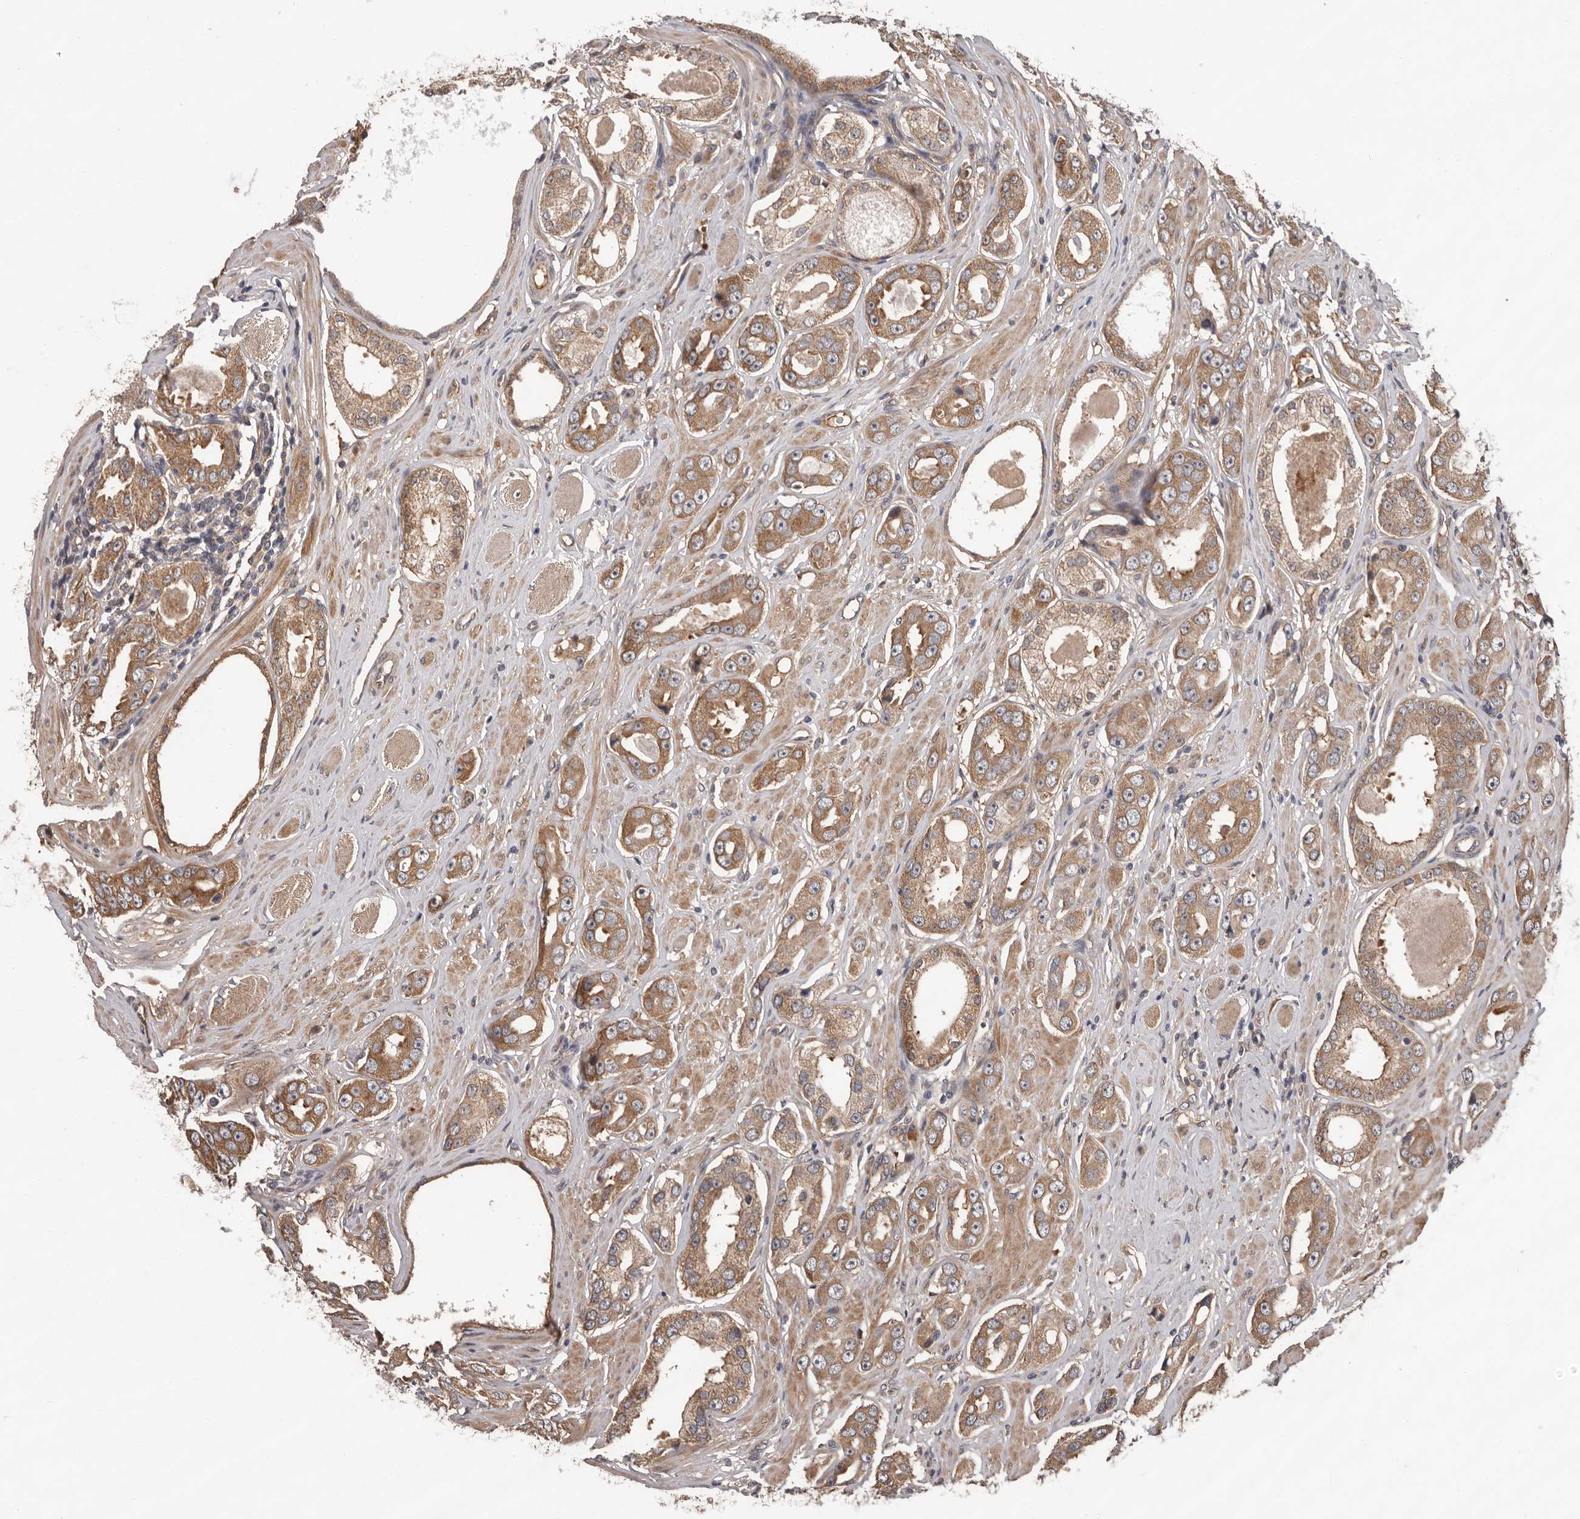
{"staining": {"intensity": "moderate", "quantity": ">75%", "location": "cytoplasmic/membranous"}, "tissue": "prostate cancer", "cell_type": "Tumor cells", "image_type": "cancer", "snomed": [{"axis": "morphology", "description": "Adenocarcinoma, Medium grade"}, {"axis": "topography", "description": "Prostate"}], "caption": "Immunohistochemistry (DAB) staining of prostate adenocarcinoma (medium-grade) shows moderate cytoplasmic/membranous protein expression in about >75% of tumor cells.", "gene": "PRKD1", "patient": {"sex": "male", "age": 53}}